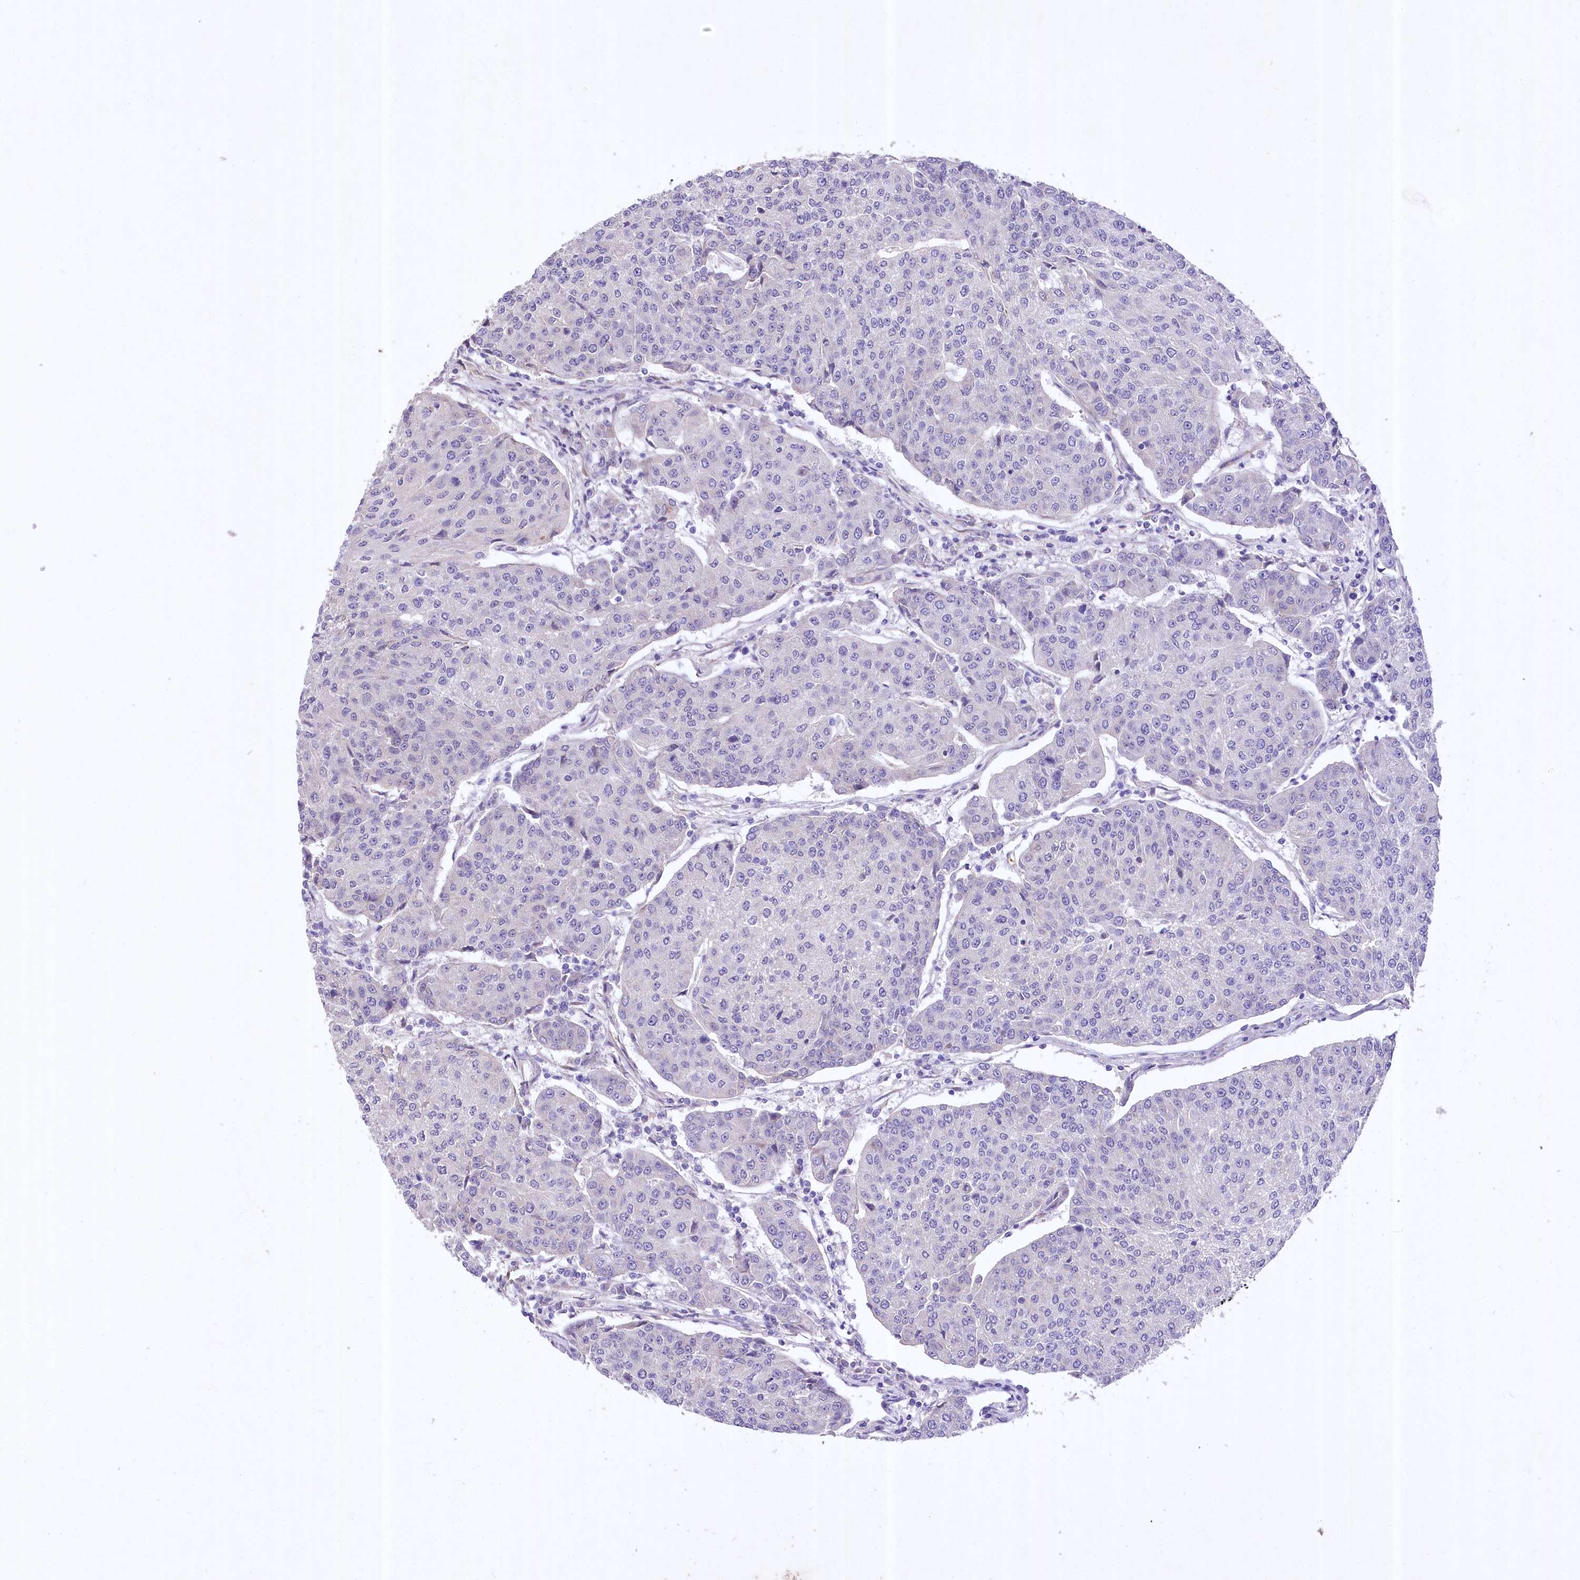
{"staining": {"intensity": "negative", "quantity": "none", "location": "none"}, "tissue": "urothelial cancer", "cell_type": "Tumor cells", "image_type": "cancer", "snomed": [{"axis": "morphology", "description": "Urothelial carcinoma, High grade"}, {"axis": "topography", "description": "Urinary bladder"}], "caption": "Immunohistochemistry histopathology image of urothelial cancer stained for a protein (brown), which exhibits no staining in tumor cells. The staining is performed using DAB (3,3'-diaminobenzidine) brown chromogen with nuclei counter-stained in using hematoxylin.", "gene": "RDH16", "patient": {"sex": "female", "age": 85}}